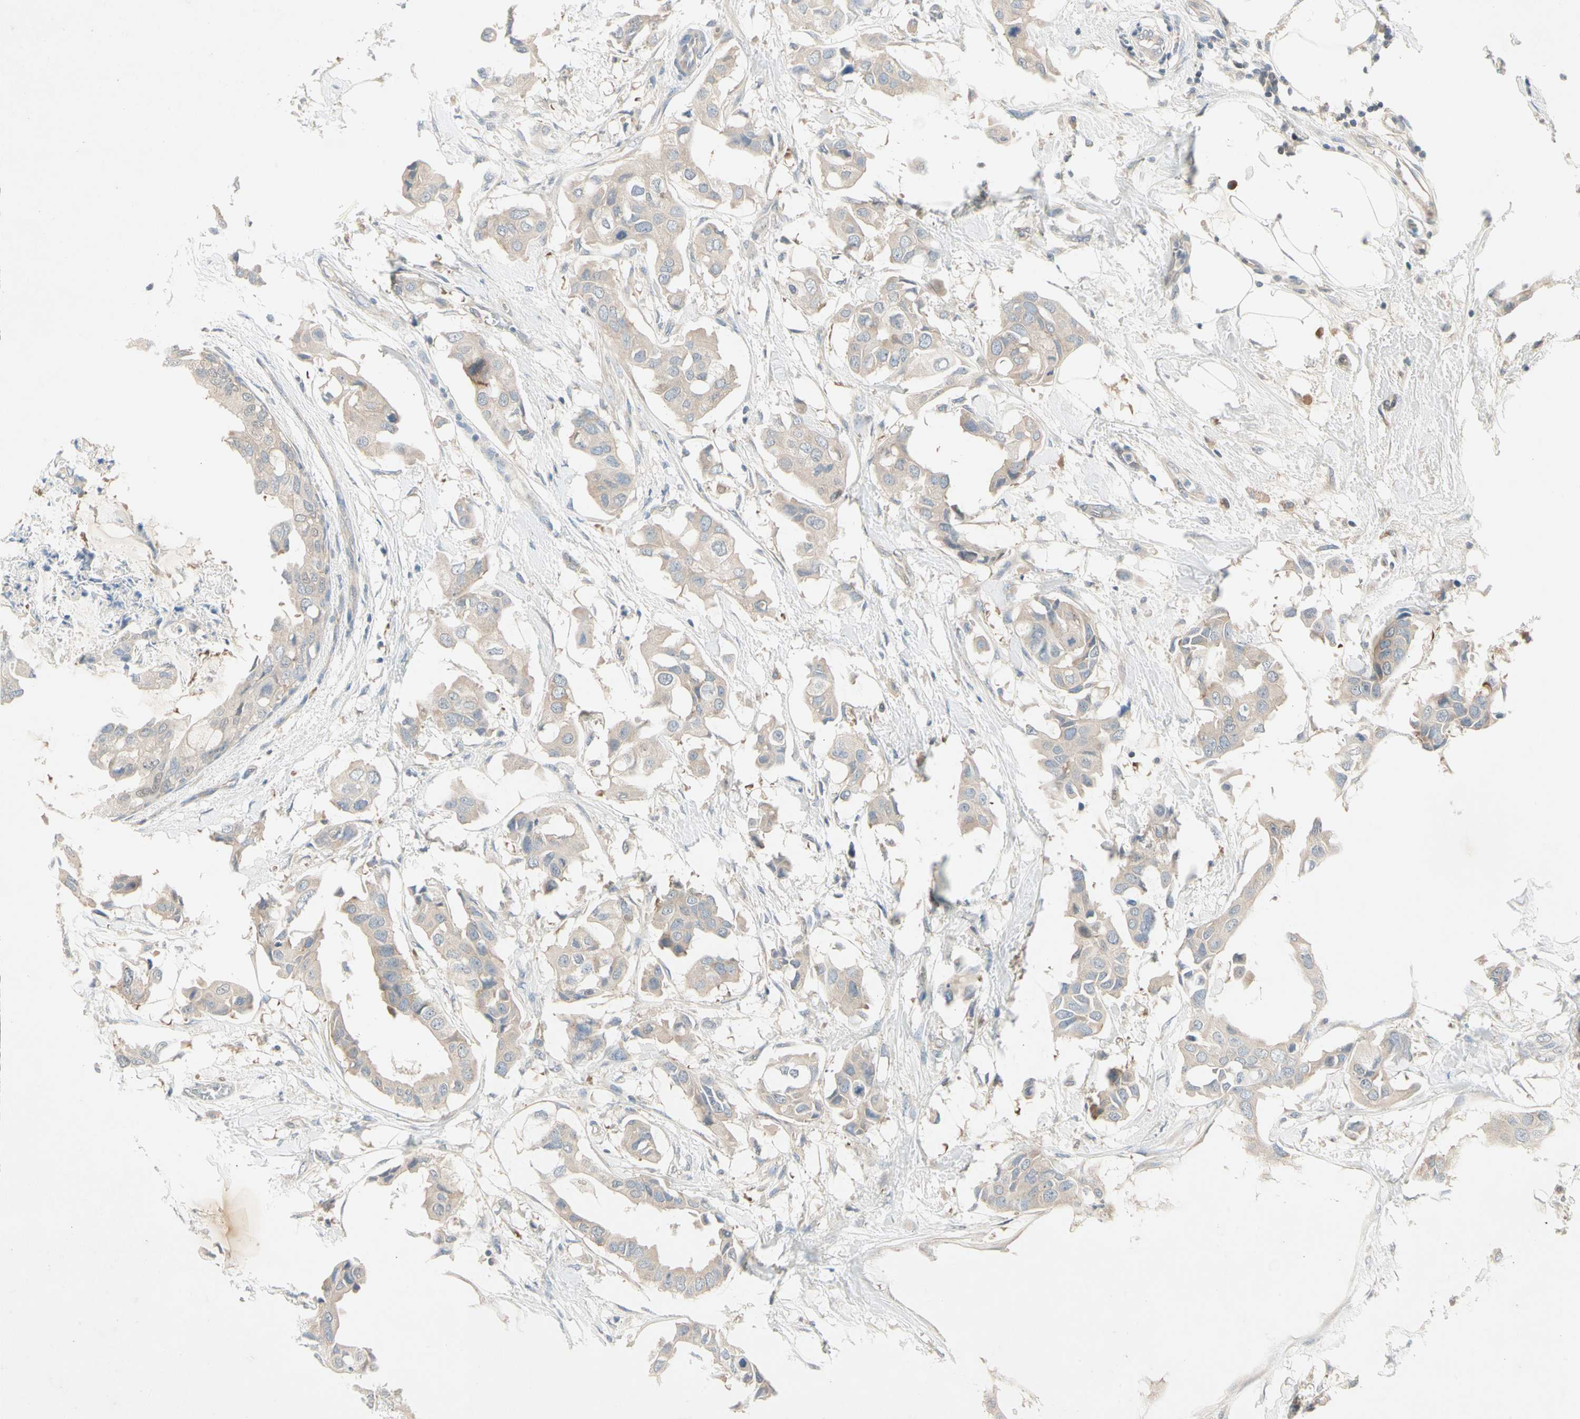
{"staining": {"intensity": "weak", "quantity": ">75%", "location": "cytoplasmic/membranous"}, "tissue": "breast cancer", "cell_type": "Tumor cells", "image_type": "cancer", "snomed": [{"axis": "morphology", "description": "Duct carcinoma"}, {"axis": "topography", "description": "Breast"}], "caption": "The histopathology image shows a brown stain indicating the presence of a protein in the cytoplasmic/membranous of tumor cells in invasive ductal carcinoma (breast). The staining is performed using DAB brown chromogen to label protein expression. The nuclei are counter-stained blue using hematoxylin.", "gene": "IL1R1", "patient": {"sex": "female", "age": 40}}